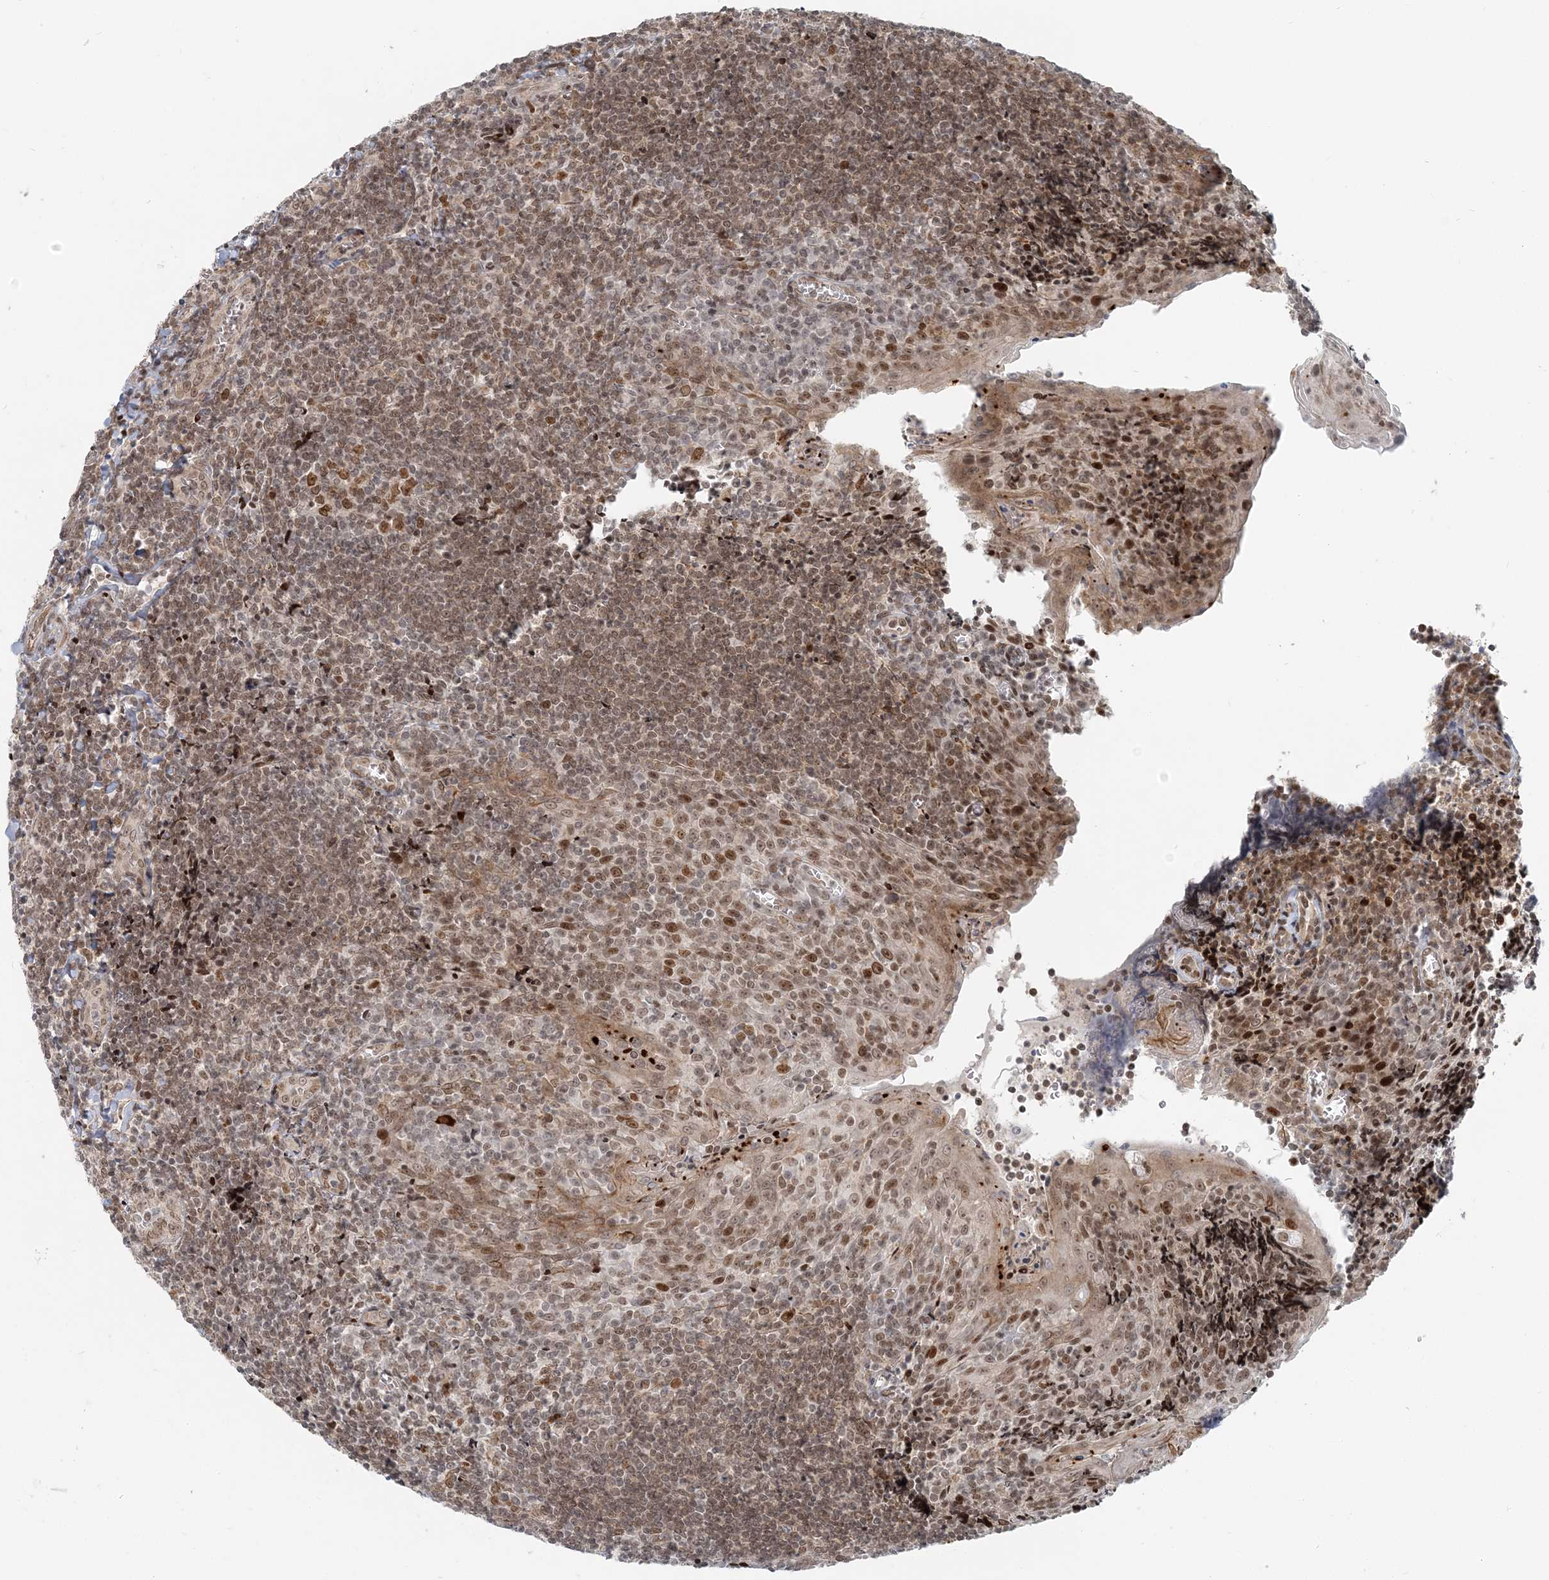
{"staining": {"intensity": "moderate", "quantity": ">75%", "location": "nuclear"}, "tissue": "tonsil", "cell_type": "Germinal center cells", "image_type": "normal", "snomed": [{"axis": "morphology", "description": "Normal tissue, NOS"}, {"axis": "topography", "description": "Tonsil"}], "caption": "IHC micrograph of normal tonsil: tonsil stained using immunohistochemistry demonstrates medium levels of moderate protein expression localized specifically in the nuclear of germinal center cells, appearing as a nuclear brown color.", "gene": "BAZ1B", "patient": {"sex": "male", "age": 27}}